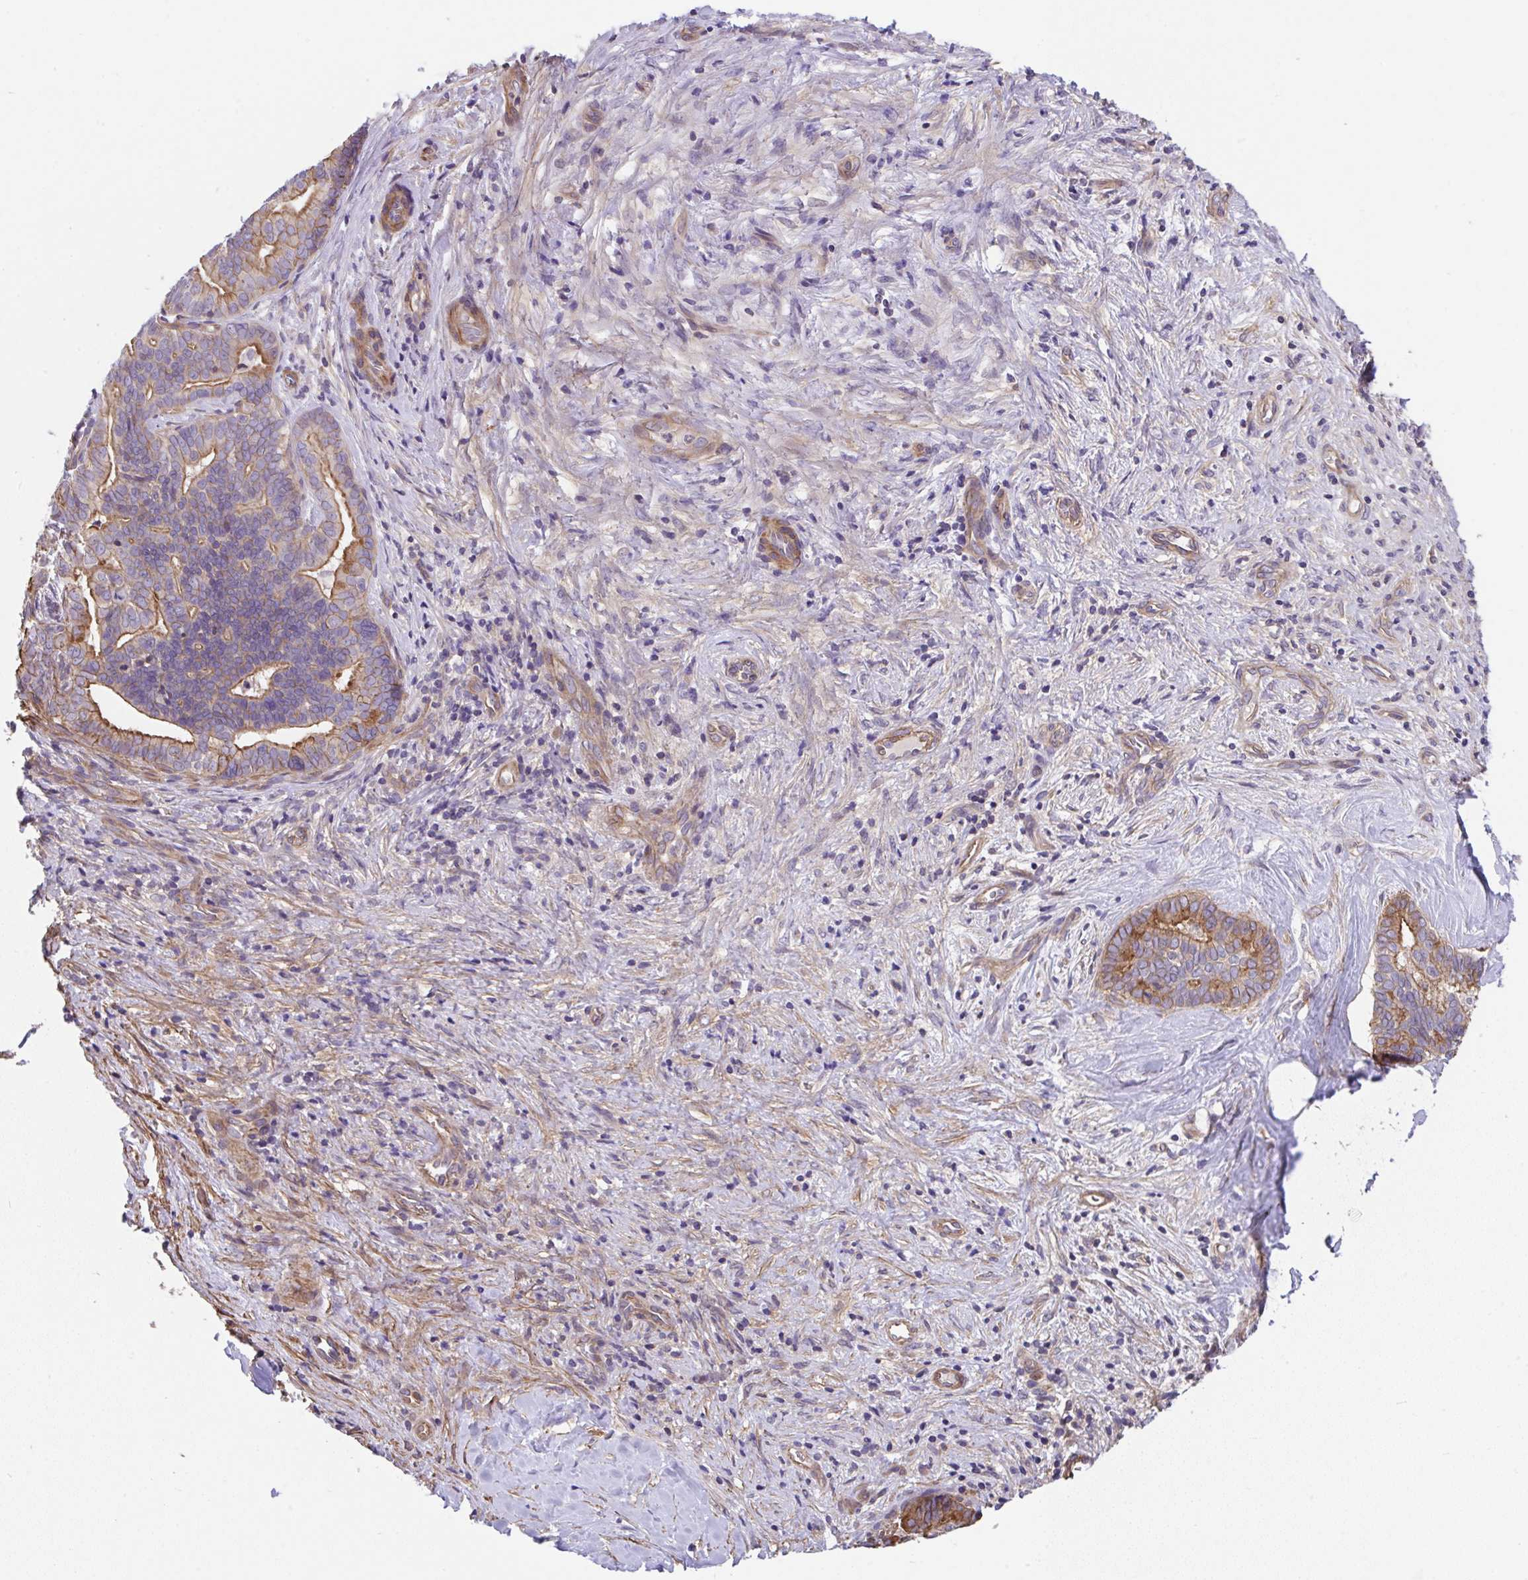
{"staining": {"intensity": "moderate", "quantity": ">75%", "location": "cytoplasmic/membranous"}, "tissue": "liver cancer", "cell_type": "Tumor cells", "image_type": "cancer", "snomed": [{"axis": "morphology", "description": "Cholangiocarcinoma"}, {"axis": "topography", "description": "Liver"}], "caption": "A high-resolution histopathology image shows immunohistochemistry staining of cholangiocarcinoma (liver), which exhibits moderate cytoplasmic/membranous expression in about >75% of tumor cells. (Stains: DAB in brown, nuclei in blue, Microscopy: brightfield microscopy at high magnification).", "gene": "ZNF696", "patient": {"sex": "female", "age": 64}}